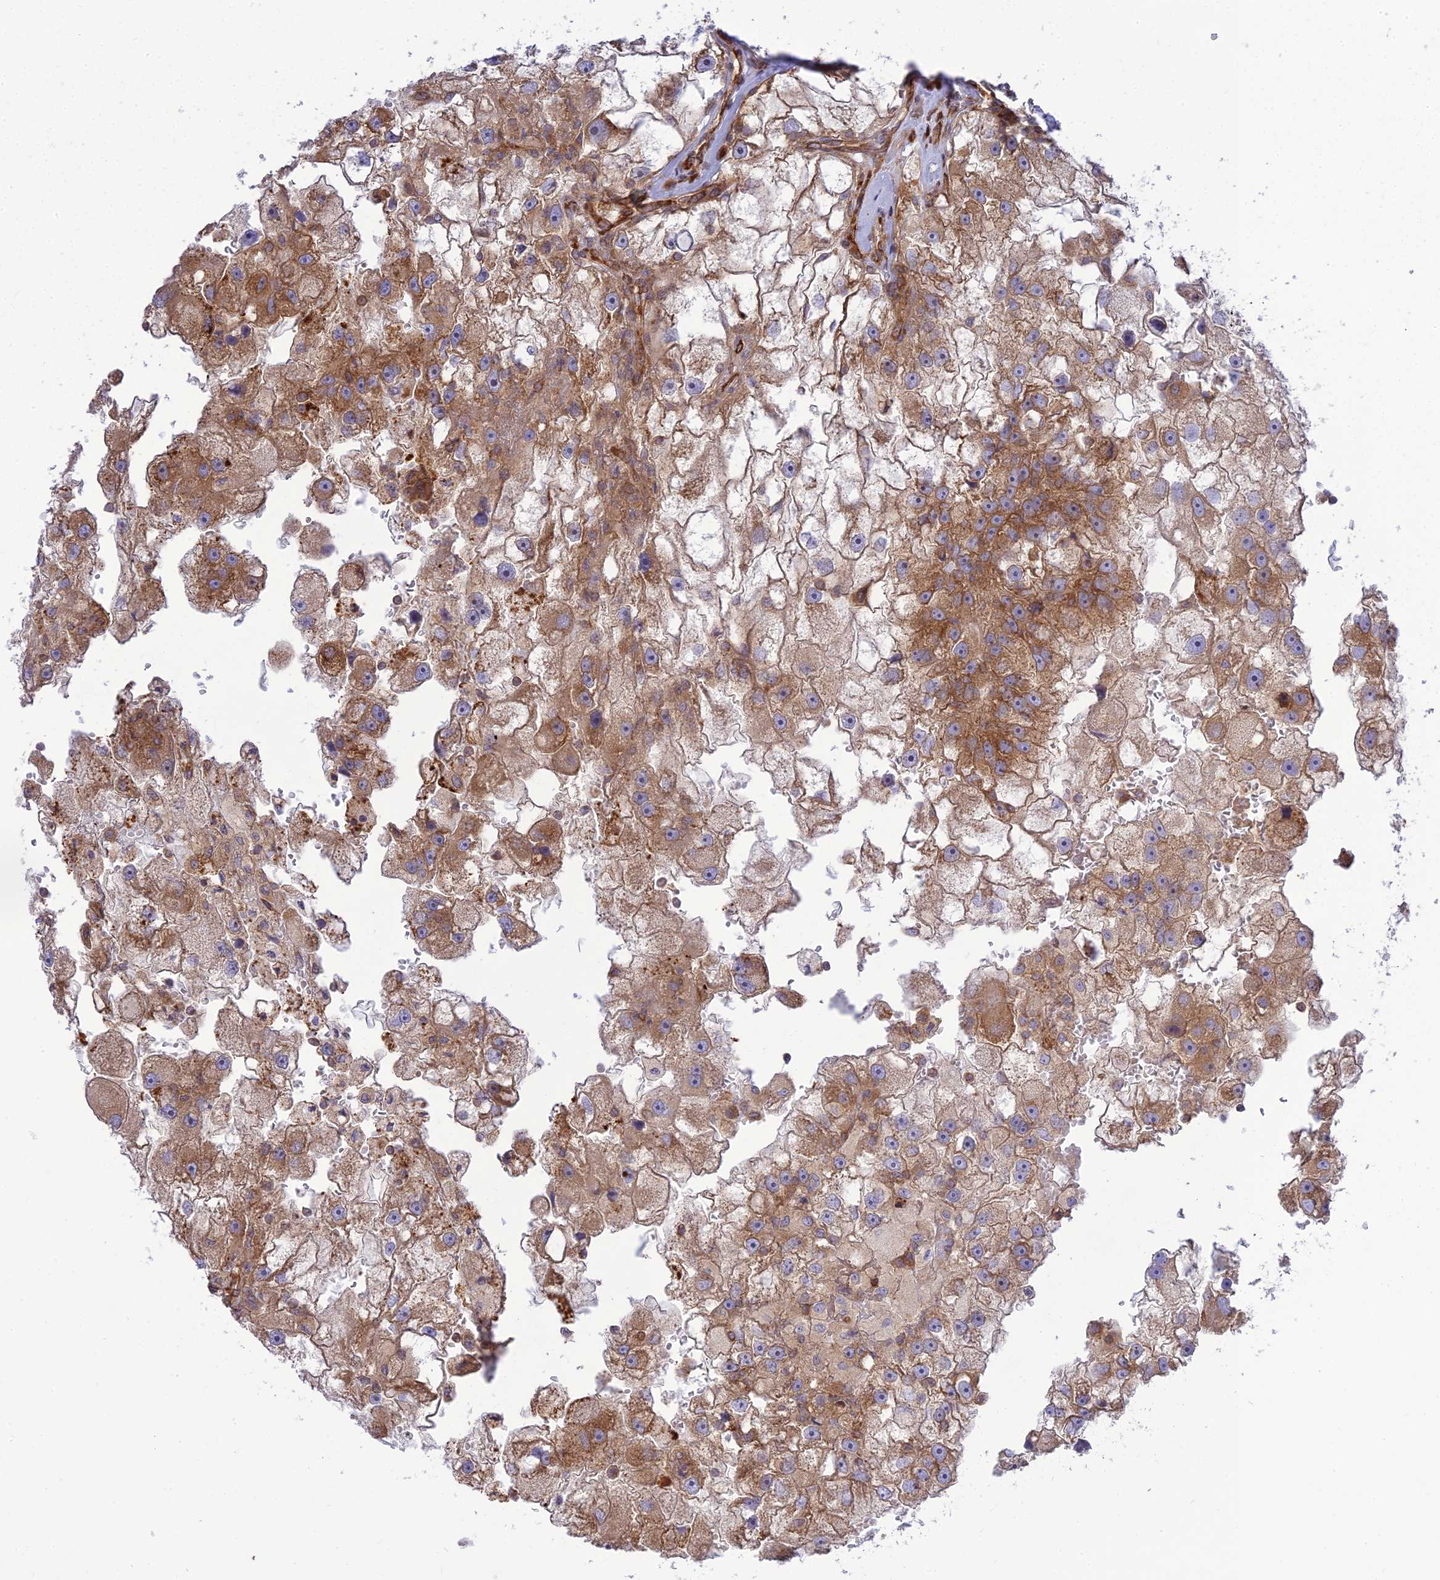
{"staining": {"intensity": "moderate", "quantity": ">75%", "location": "cytoplasmic/membranous"}, "tissue": "renal cancer", "cell_type": "Tumor cells", "image_type": "cancer", "snomed": [{"axis": "morphology", "description": "Adenocarcinoma, NOS"}, {"axis": "topography", "description": "Kidney"}], "caption": "Adenocarcinoma (renal) stained for a protein shows moderate cytoplasmic/membranous positivity in tumor cells.", "gene": "PIMREG", "patient": {"sex": "male", "age": 63}}